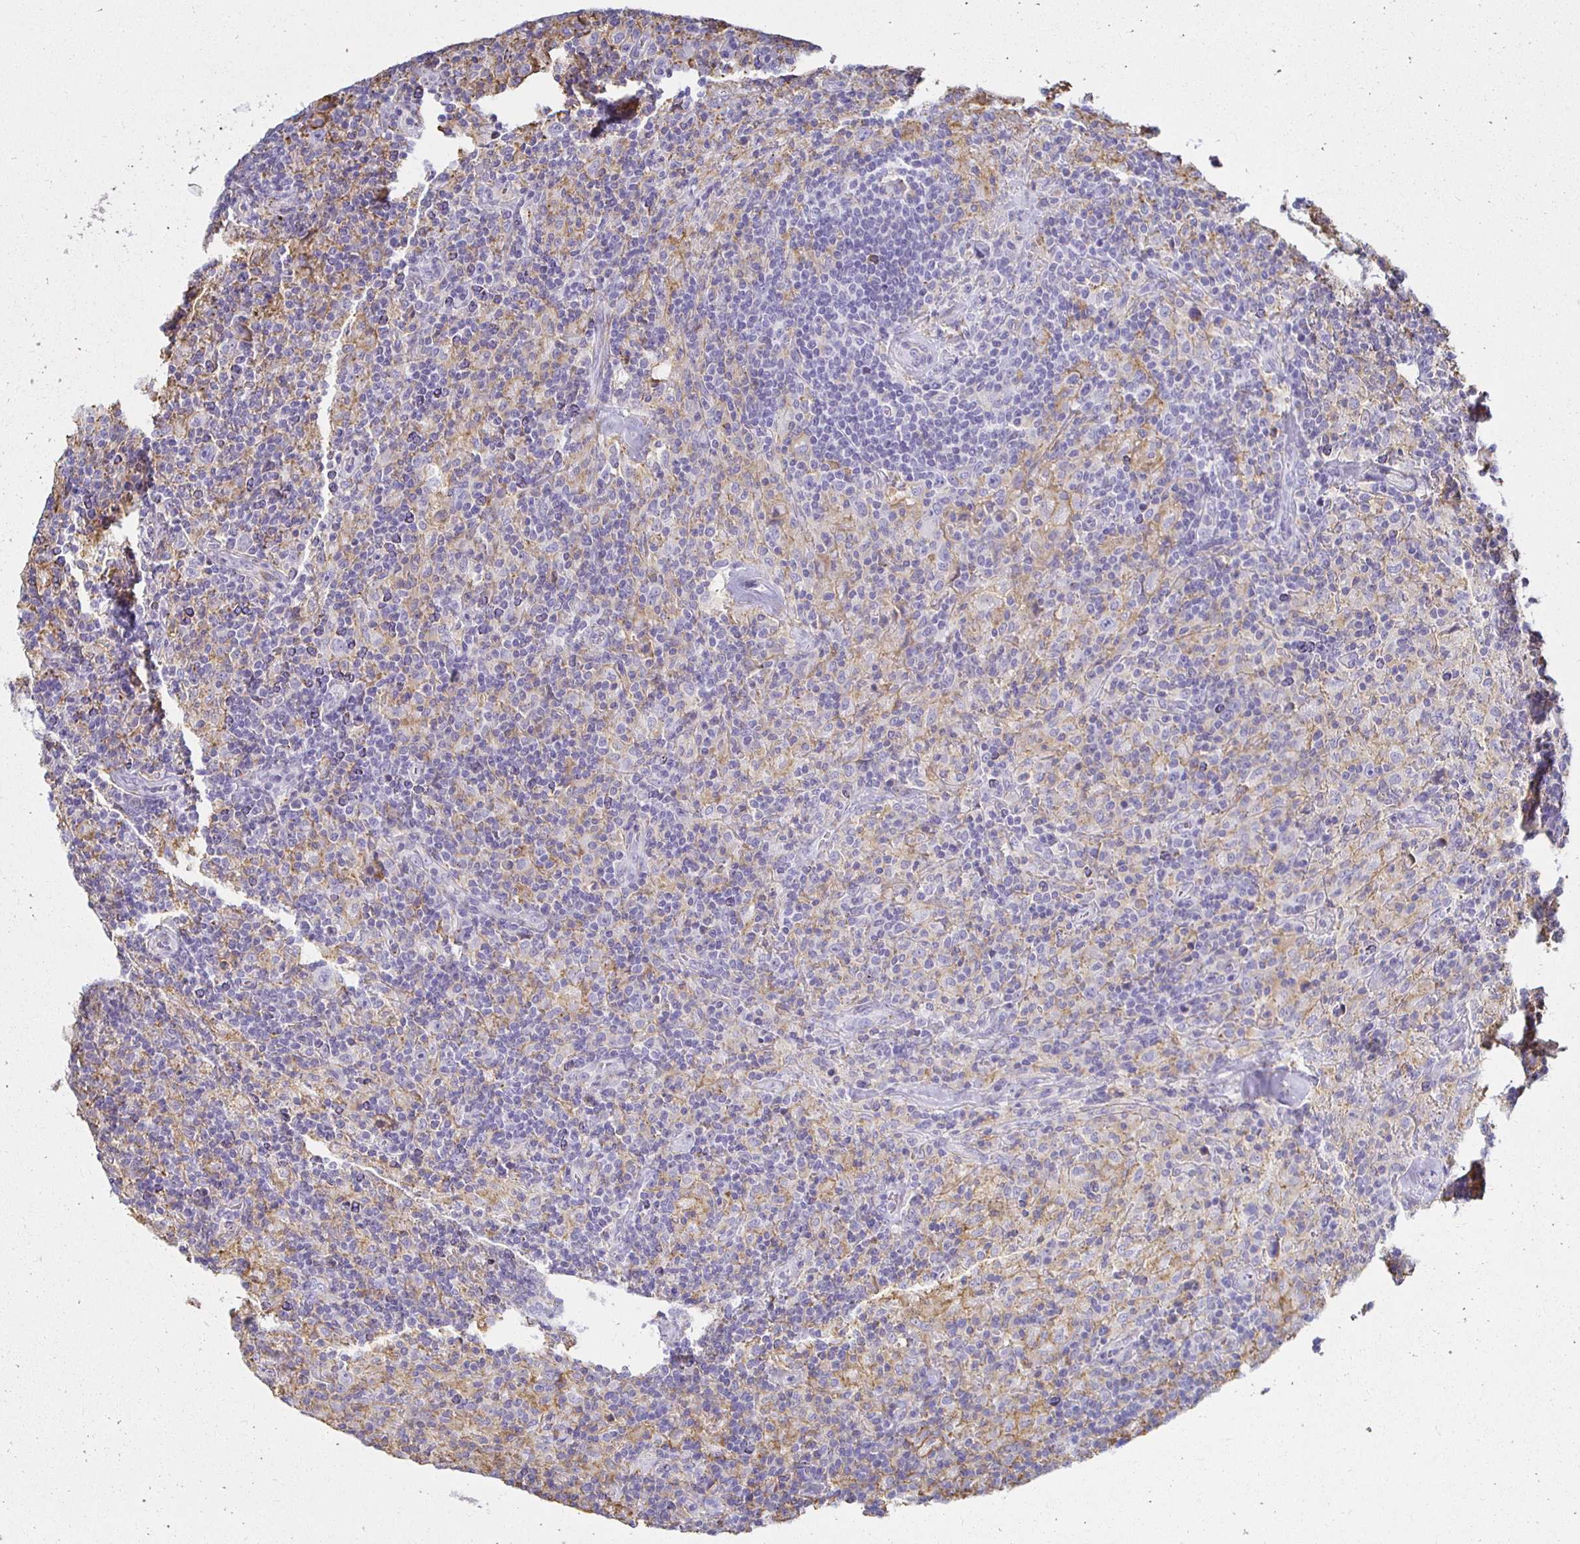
{"staining": {"intensity": "negative", "quantity": "none", "location": "none"}, "tissue": "lymphoma", "cell_type": "Tumor cells", "image_type": "cancer", "snomed": [{"axis": "morphology", "description": "Hodgkin's disease, NOS"}, {"axis": "topography", "description": "Lymph node"}], "caption": "IHC histopathology image of human lymphoma stained for a protein (brown), which exhibits no staining in tumor cells.", "gene": "TAS1R3", "patient": {"sex": "male", "age": 70}}